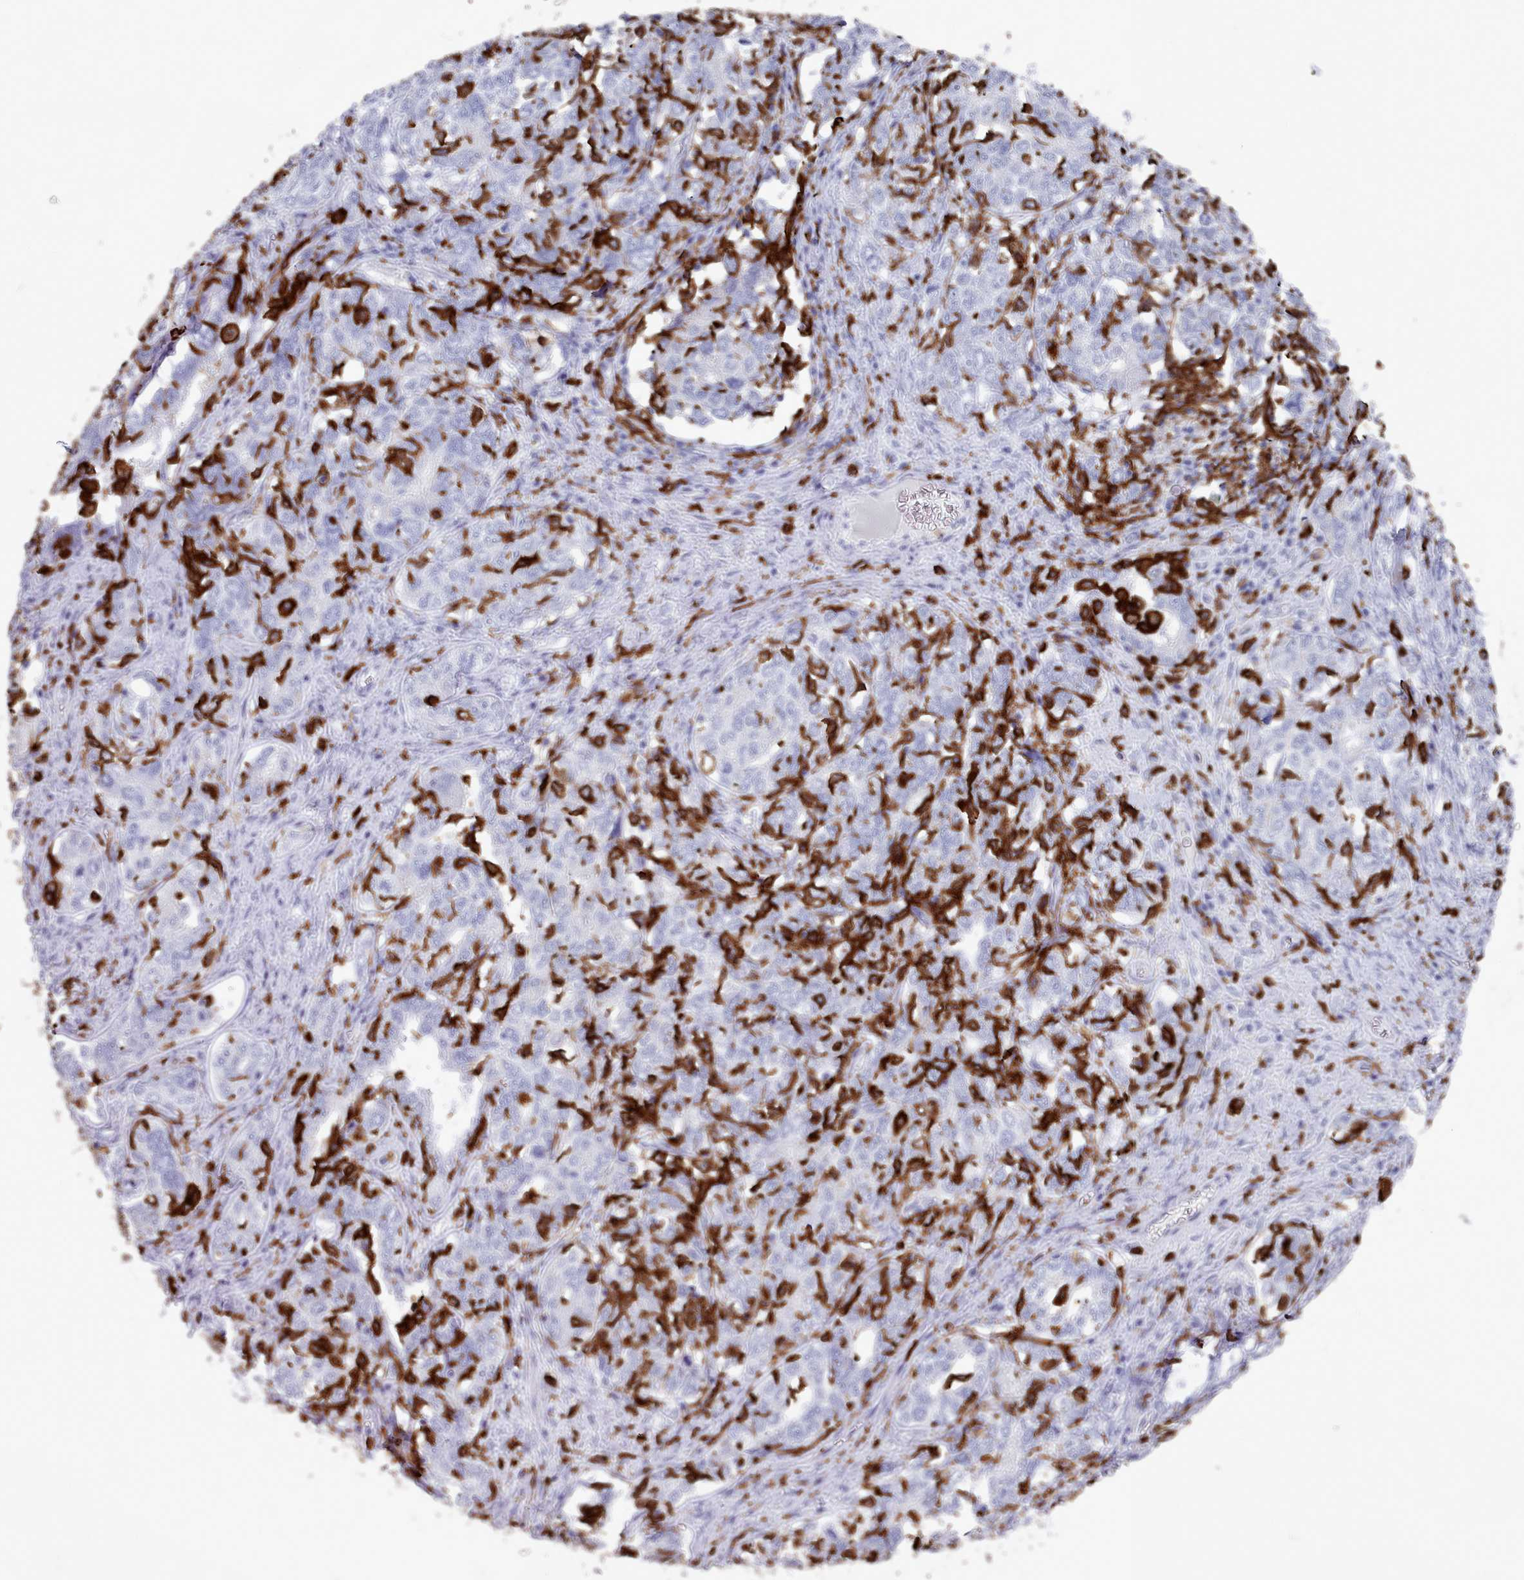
{"staining": {"intensity": "negative", "quantity": "none", "location": "none"}, "tissue": "ovarian cancer", "cell_type": "Tumor cells", "image_type": "cancer", "snomed": [{"axis": "morphology", "description": "Carcinoma, endometroid"}, {"axis": "topography", "description": "Ovary"}], "caption": "Image shows no significant protein positivity in tumor cells of ovarian endometroid carcinoma.", "gene": "AIF1", "patient": {"sex": "female", "age": 62}}